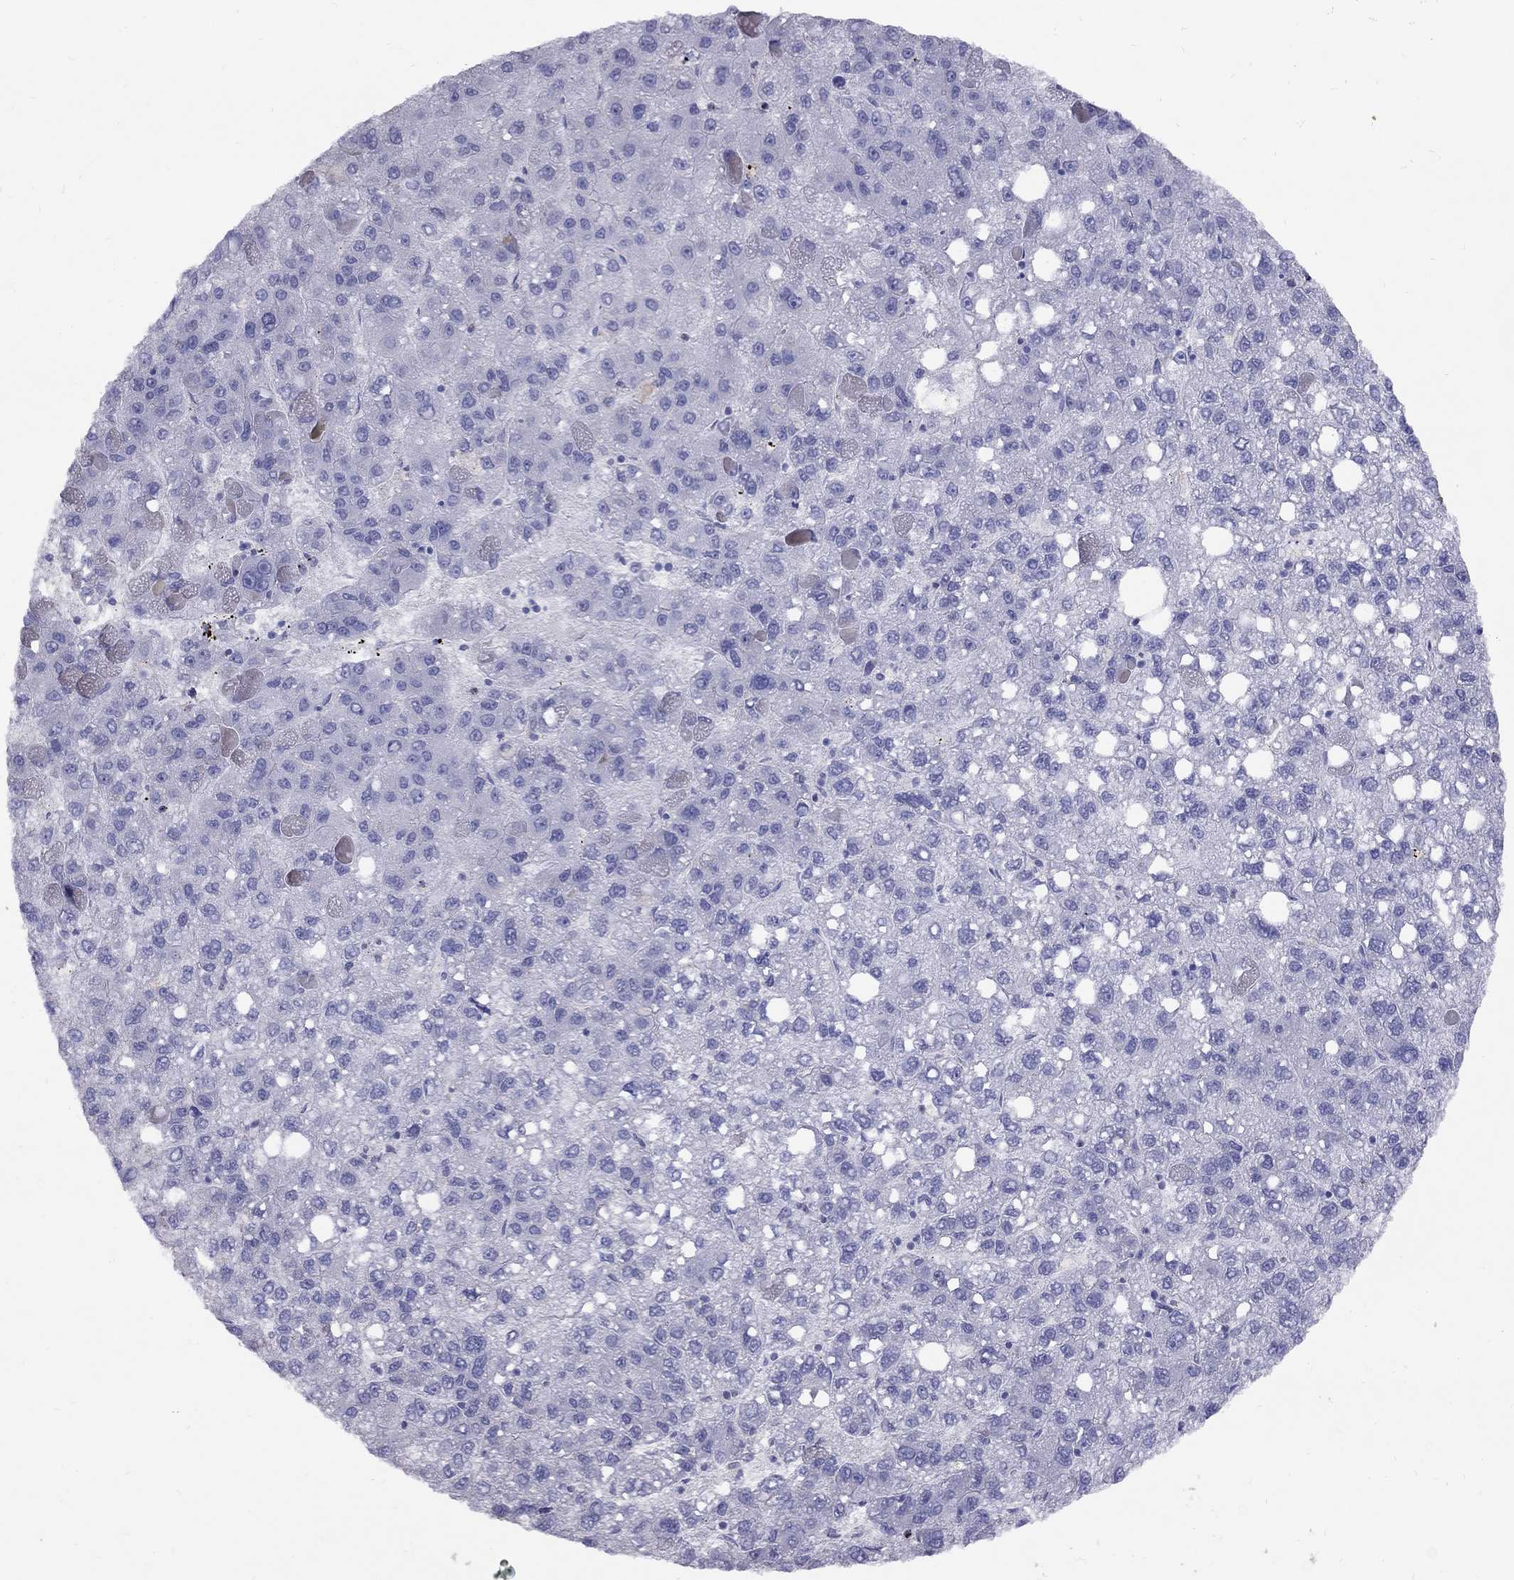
{"staining": {"intensity": "negative", "quantity": "none", "location": "none"}, "tissue": "liver cancer", "cell_type": "Tumor cells", "image_type": "cancer", "snomed": [{"axis": "morphology", "description": "Carcinoma, Hepatocellular, NOS"}, {"axis": "topography", "description": "Liver"}], "caption": "DAB immunohistochemical staining of human liver cancer exhibits no significant positivity in tumor cells.", "gene": "MAGEB4", "patient": {"sex": "female", "age": 82}}